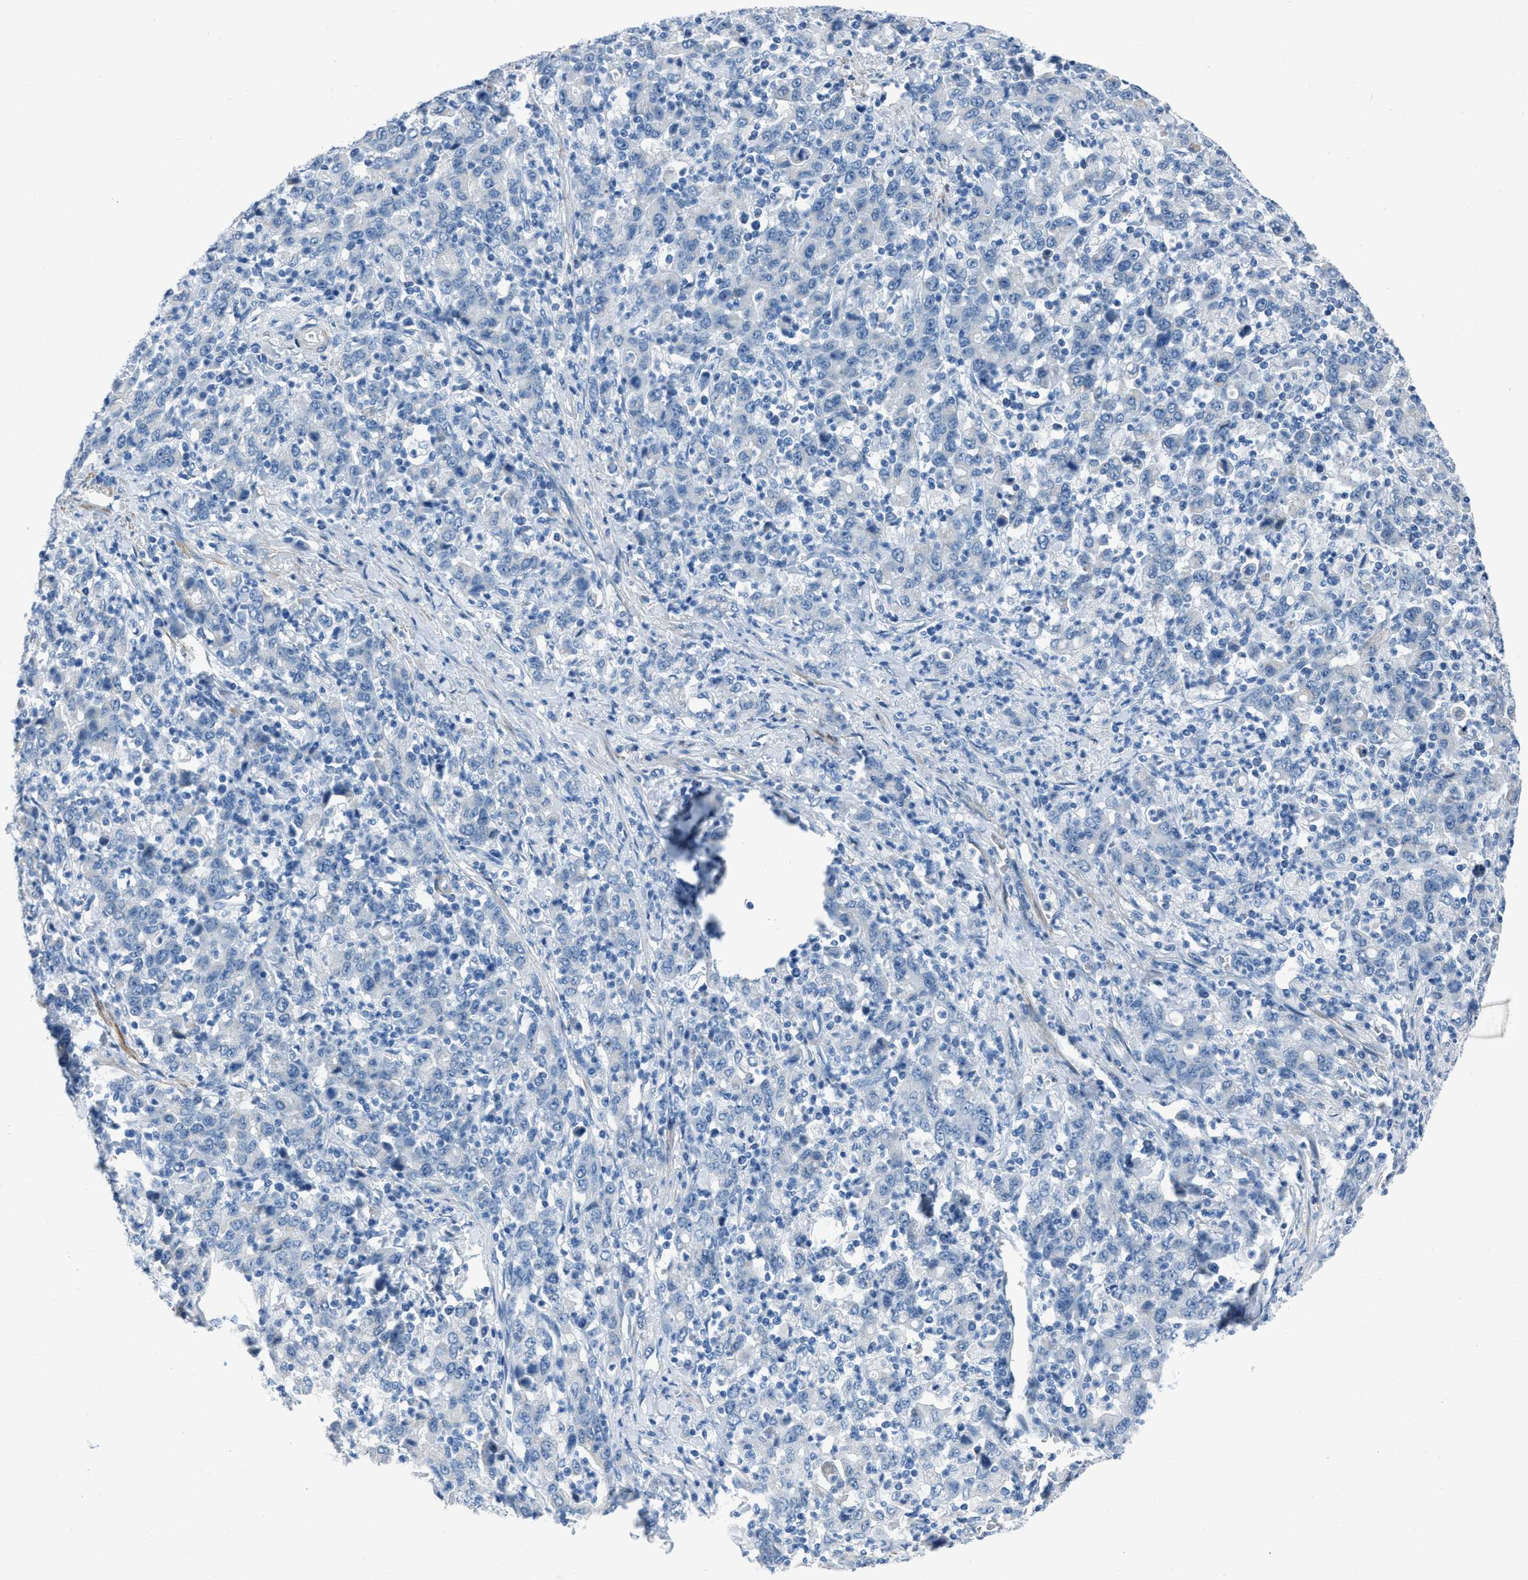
{"staining": {"intensity": "negative", "quantity": "none", "location": "none"}, "tissue": "stomach cancer", "cell_type": "Tumor cells", "image_type": "cancer", "snomed": [{"axis": "morphology", "description": "Adenocarcinoma, NOS"}, {"axis": "topography", "description": "Stomach, upper"}], "caption": "Immunohistochemical staining of human stomach adenocarcinoma displays no significant positivity in tumor cells.", "gene": "SPATC1L", "patient": {"sex": "male", "age": 69}}